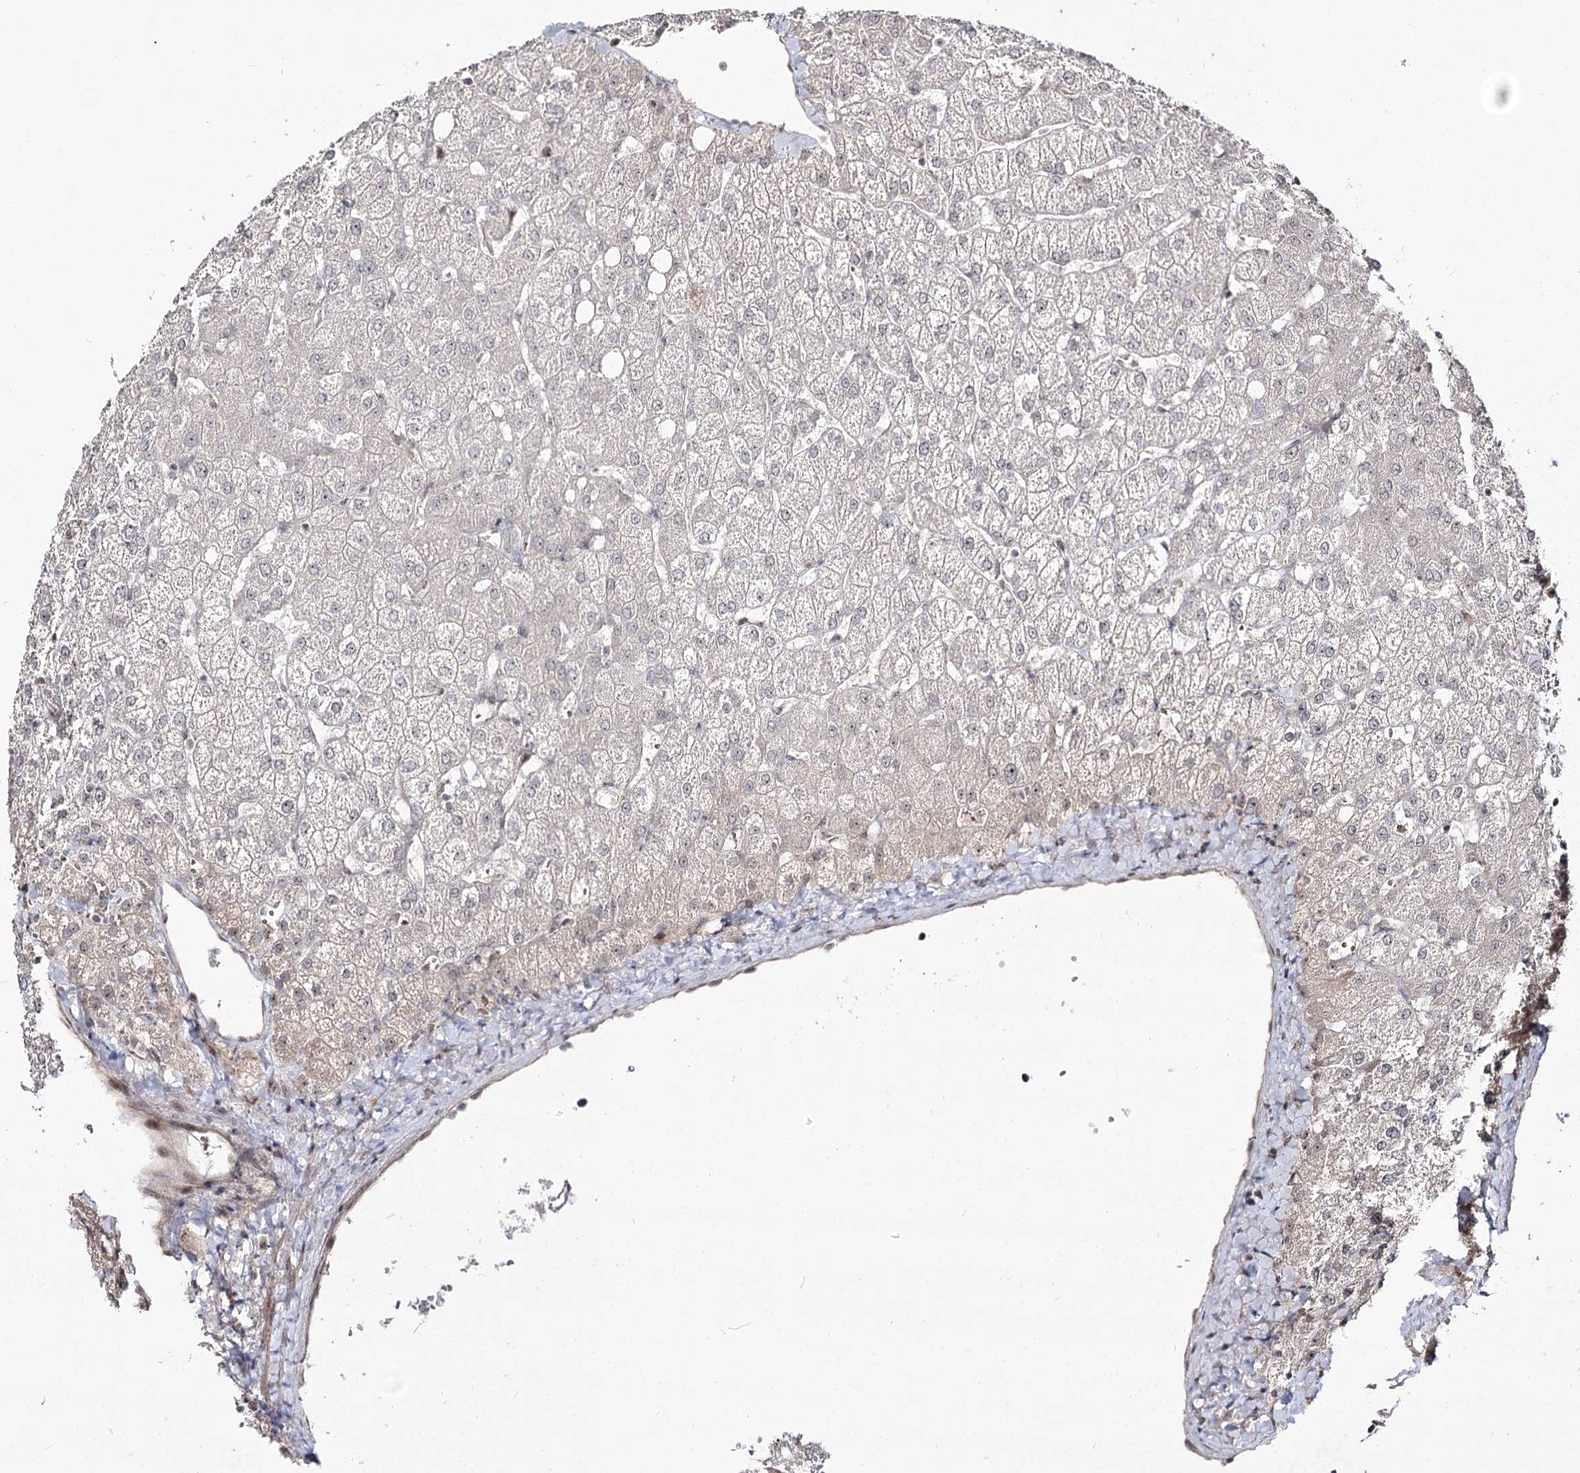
{"staining": {"intensity": "negative", "quantity": "none", "location": "none"}, "tissue": "liver", "cell_type": "Cholangiocytes", "image_type": "normal", "snomed": [{"axis": "morphology", "description": "Normal tissue, NOS"}, {"axis": "topography", "description": "Liver"}], "caption": "Human liver stained for a protein using immunohistochemistry demonstrates no staining in cholangiocytes.", "gene": "RRP9", "patient": {"sex": "female", "age": 54}}